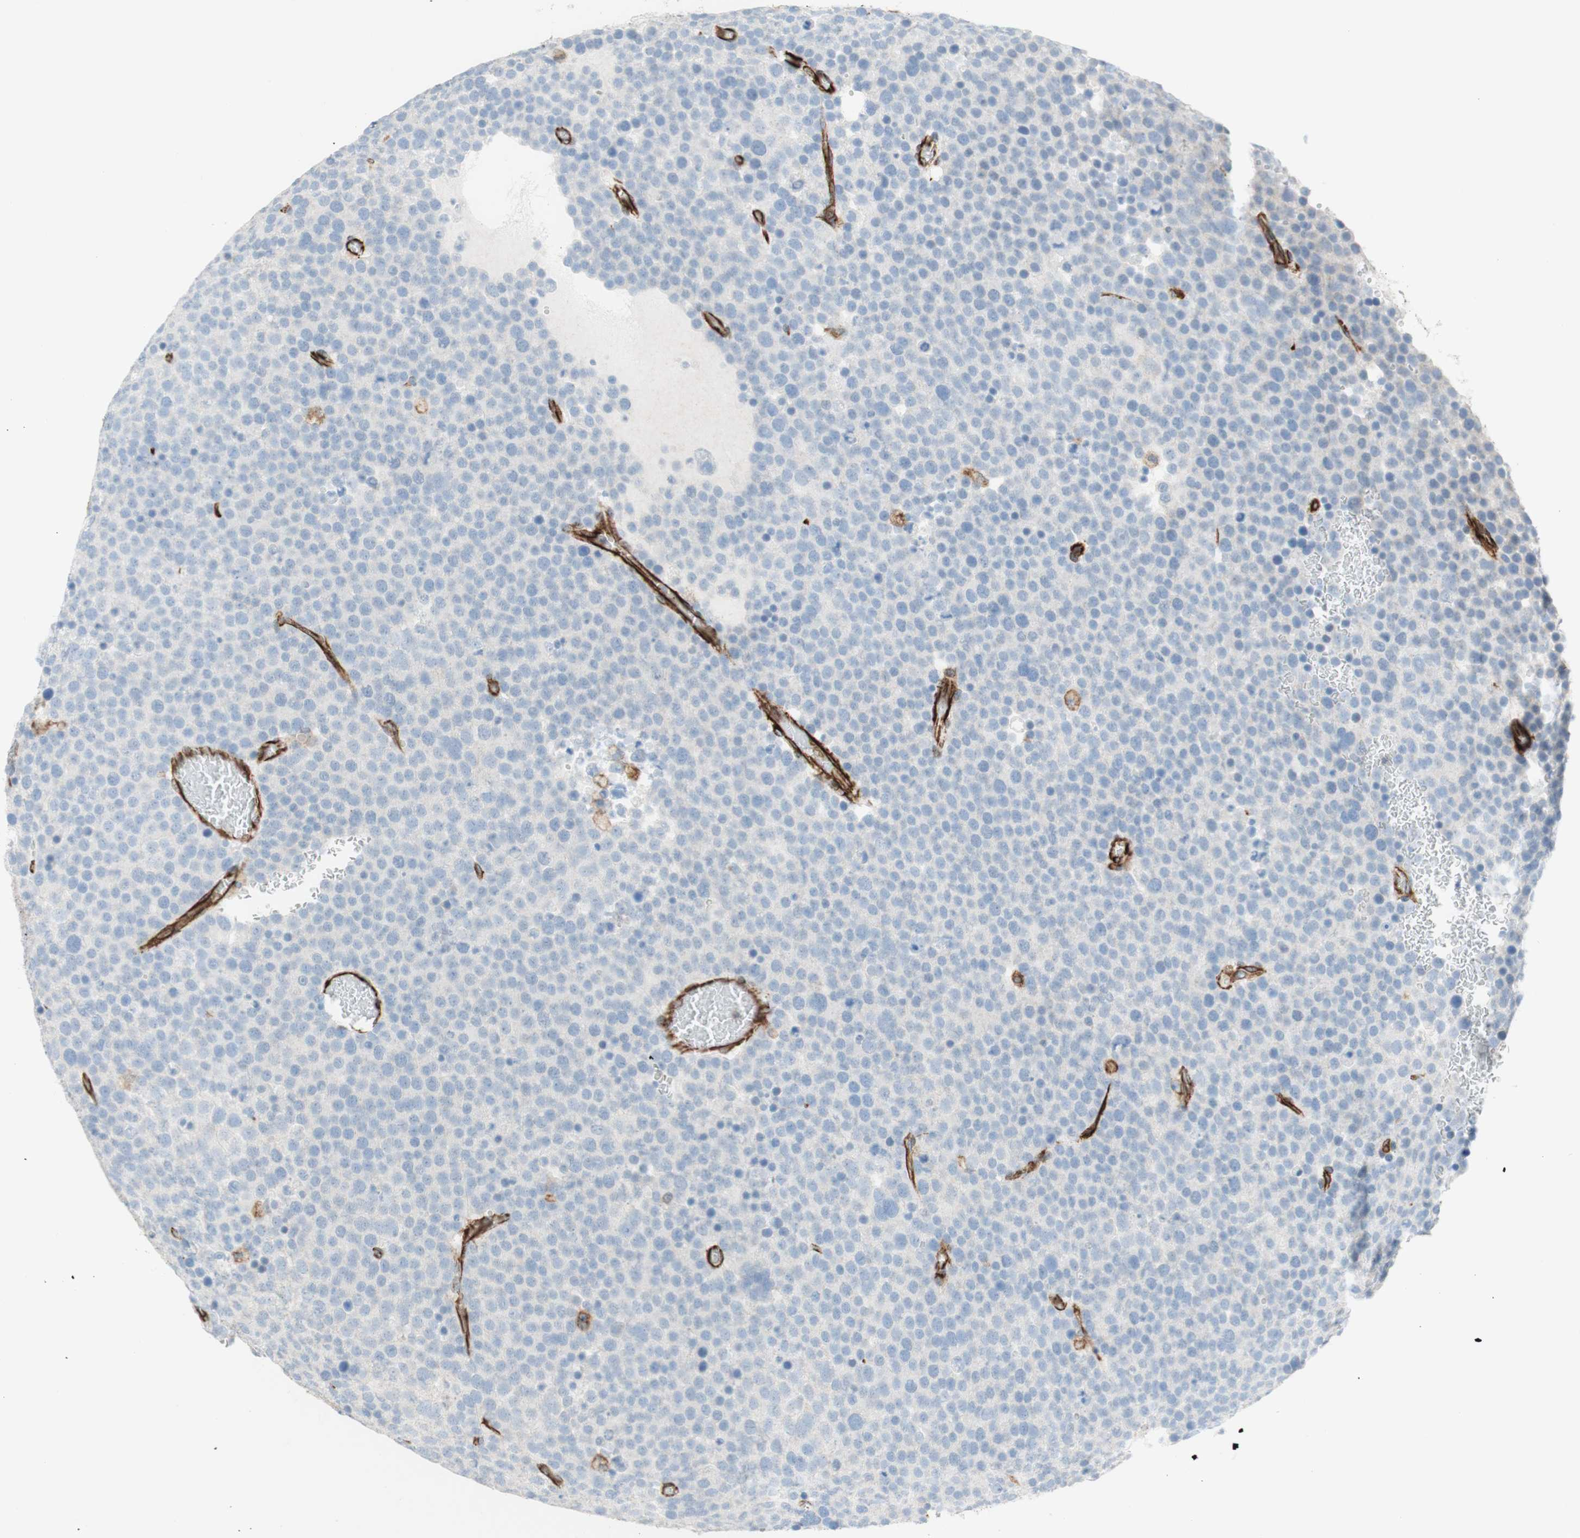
{"staining": {"intensity": "negative", "quantity": "none", "location": "none"}, "tissue": "testis cancer", "cell_type": "Tumor cells", "image_type": "cancer", "snomed": [{"axis": "morphology", "description": "Seminoma, NOS"}, {"axis": "topography", "description": "Testis"}], "caption": "Tumor cells are negative for brown protein staining in testis cancer (seminoma).", "gene": "POU2AF1", "patient": {"sex": "male", "age": 71}}